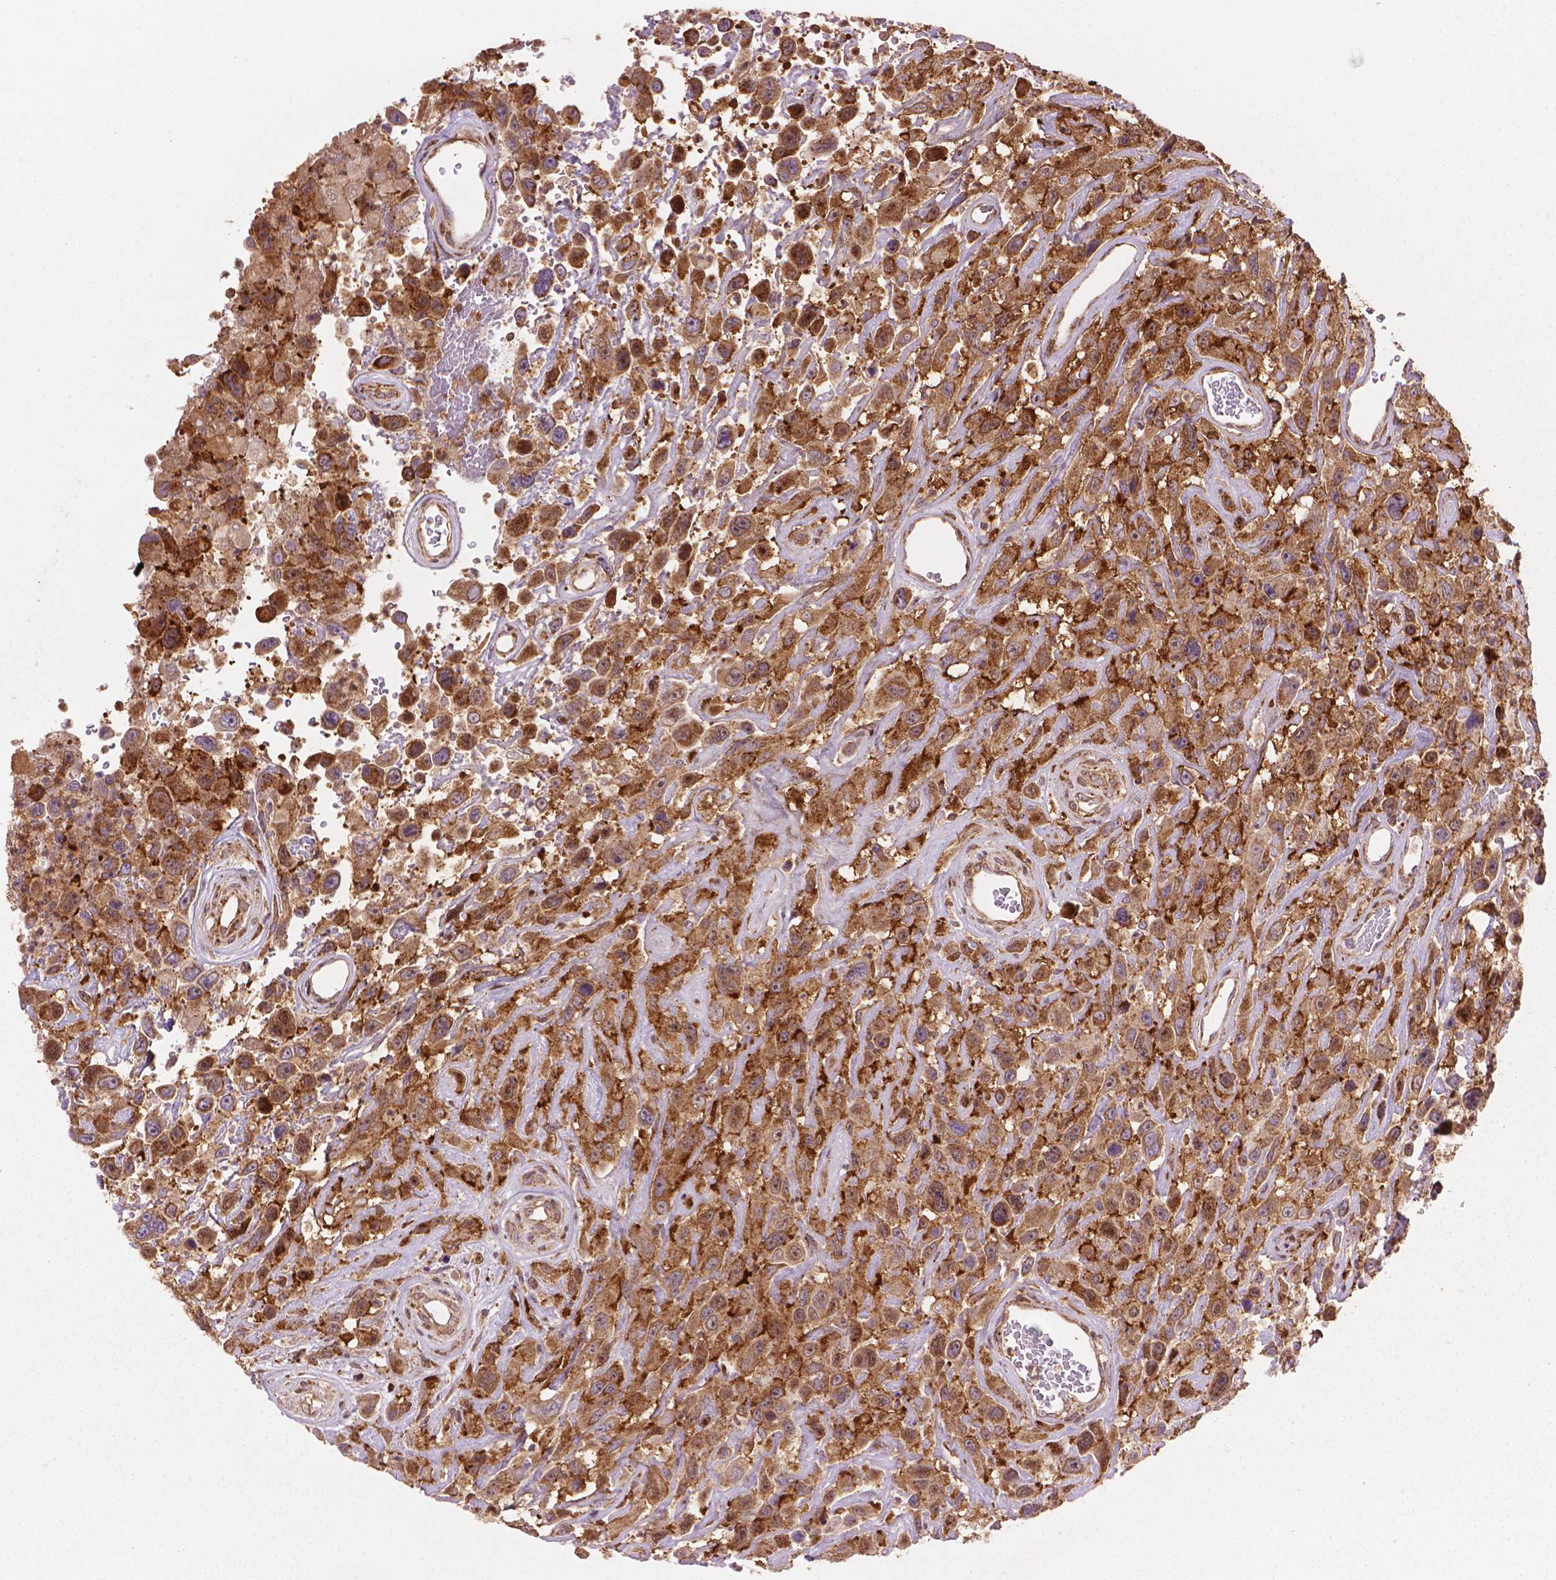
{"staining": {"intensity": "moderate", "quantity": ">75%", "location": "cytoplasmic/membranous"}, "tissue": "urothelial cancer", "cell_type": "Tumor cells", "image_type": "cancer", "snomed": [{"axis": "morphology", "description": "Urothelial carcinoma, High grade"}, {"axis": "topography", "description": "Urinary bladder"}], "caption": "A brown stain highlights moderate cytoplasmic/membranous expression of a protein in urothelial carcinoma (high-grade) tumor cells.", "gene": "VARS2", "patient": {"sex": "male", "age": 53}}